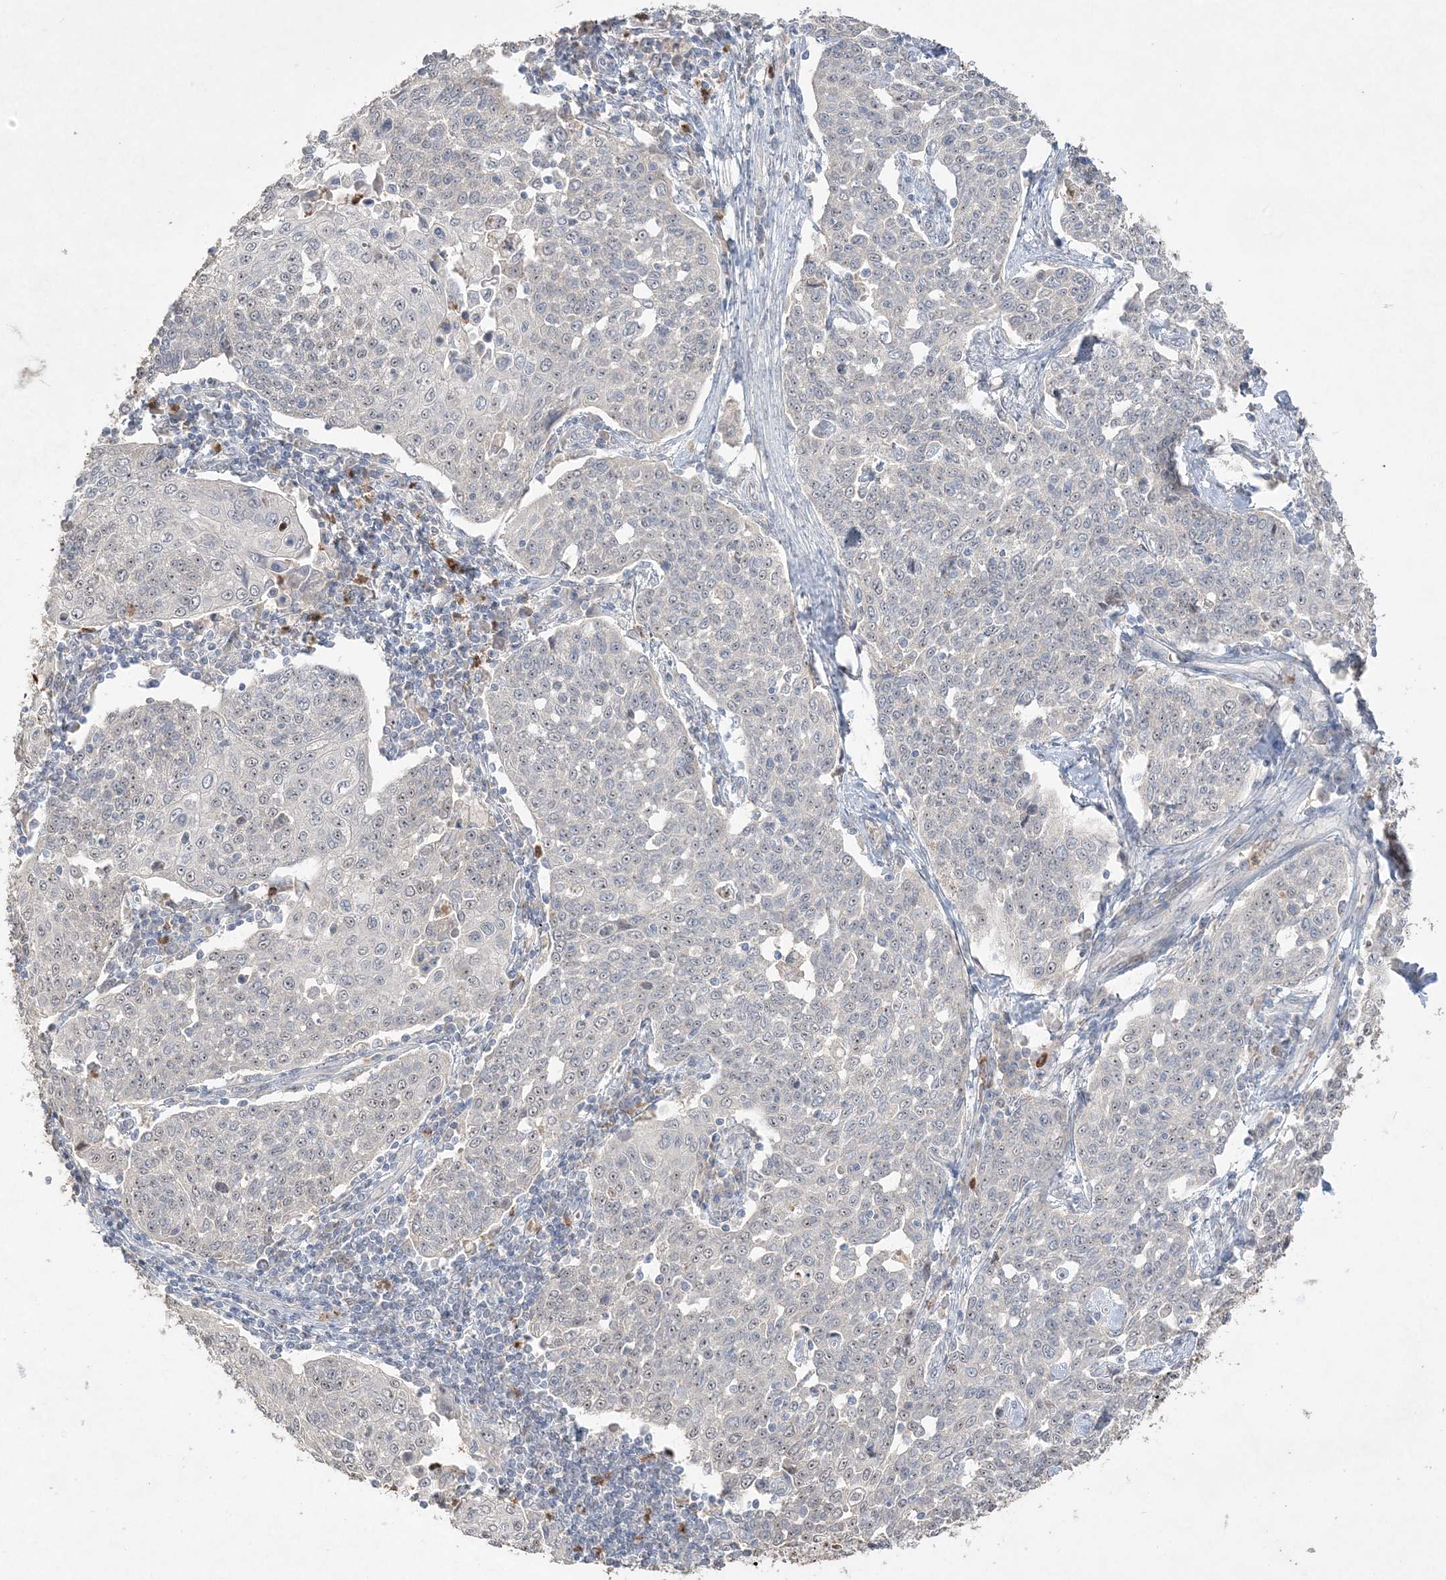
{"staining": {"intensity": "negative", "quantity": "none", "location": "none"}, "tissue": "cervical cancer", "cell_type": "Tumor cells", "image_type": "cancer", "snomed": [{"axis": "morphology", "description": "Squamous cell carcinoma, NOS"}, {"axis": "topography", "description": "Cervix"}], "caption": "The micrograph reveals no significant positivity in tumor cells of cervical squamous cell carcinoma. Nuclei are stained in blue.", "gene": "NOP16", "patient": {"sex": "female", "age": 34}}